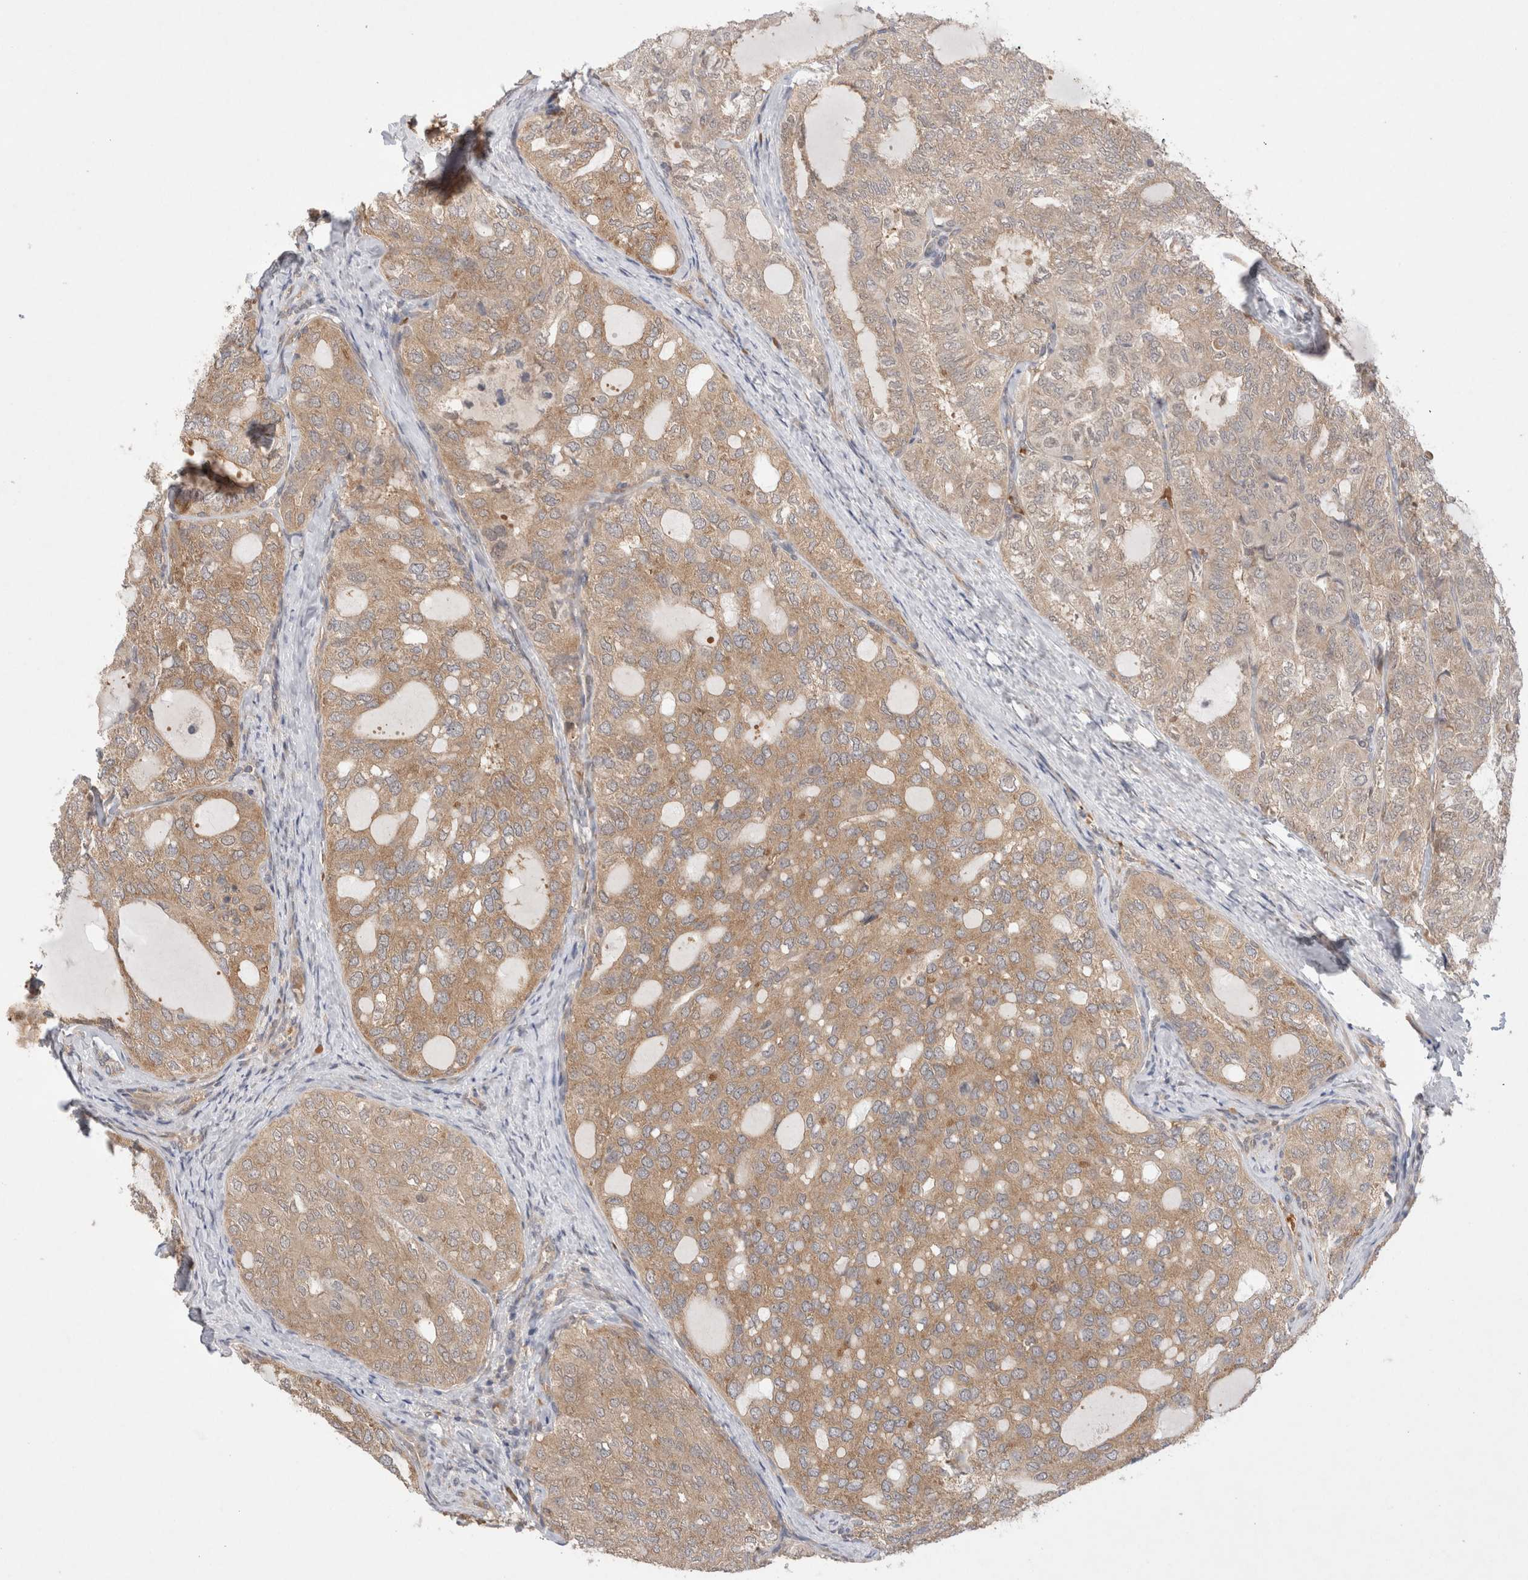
{"staining": {"intensity": "moderate", "quantity": ">75%", "location": "cytoplasmic/membranous"}, "tissue": "thyroid cancer", "cell_type": "Tumor cells", "image_type": "cancer", "snomed": [{"axis": "morphology", "description": "Follicular adenoma carcinoma, NOS"}, {"axis": "topography", "description": "Thyroid gland"}], "caption": "Immunohistochemistry (IHC) histopathology image of neoplastic tissue: thyroid cancer (follicular adenoma carcinoma) stained using immunohistochemistry (IHC) exhibits medium levels of moderate protein expression localized specifically in the cytoplasmic/membranous of tumor cells, appearing as a cytoplasmic/membranous brown color.", "gene": "EIF3E", "patient": {"sex": "male", "age": 75}}